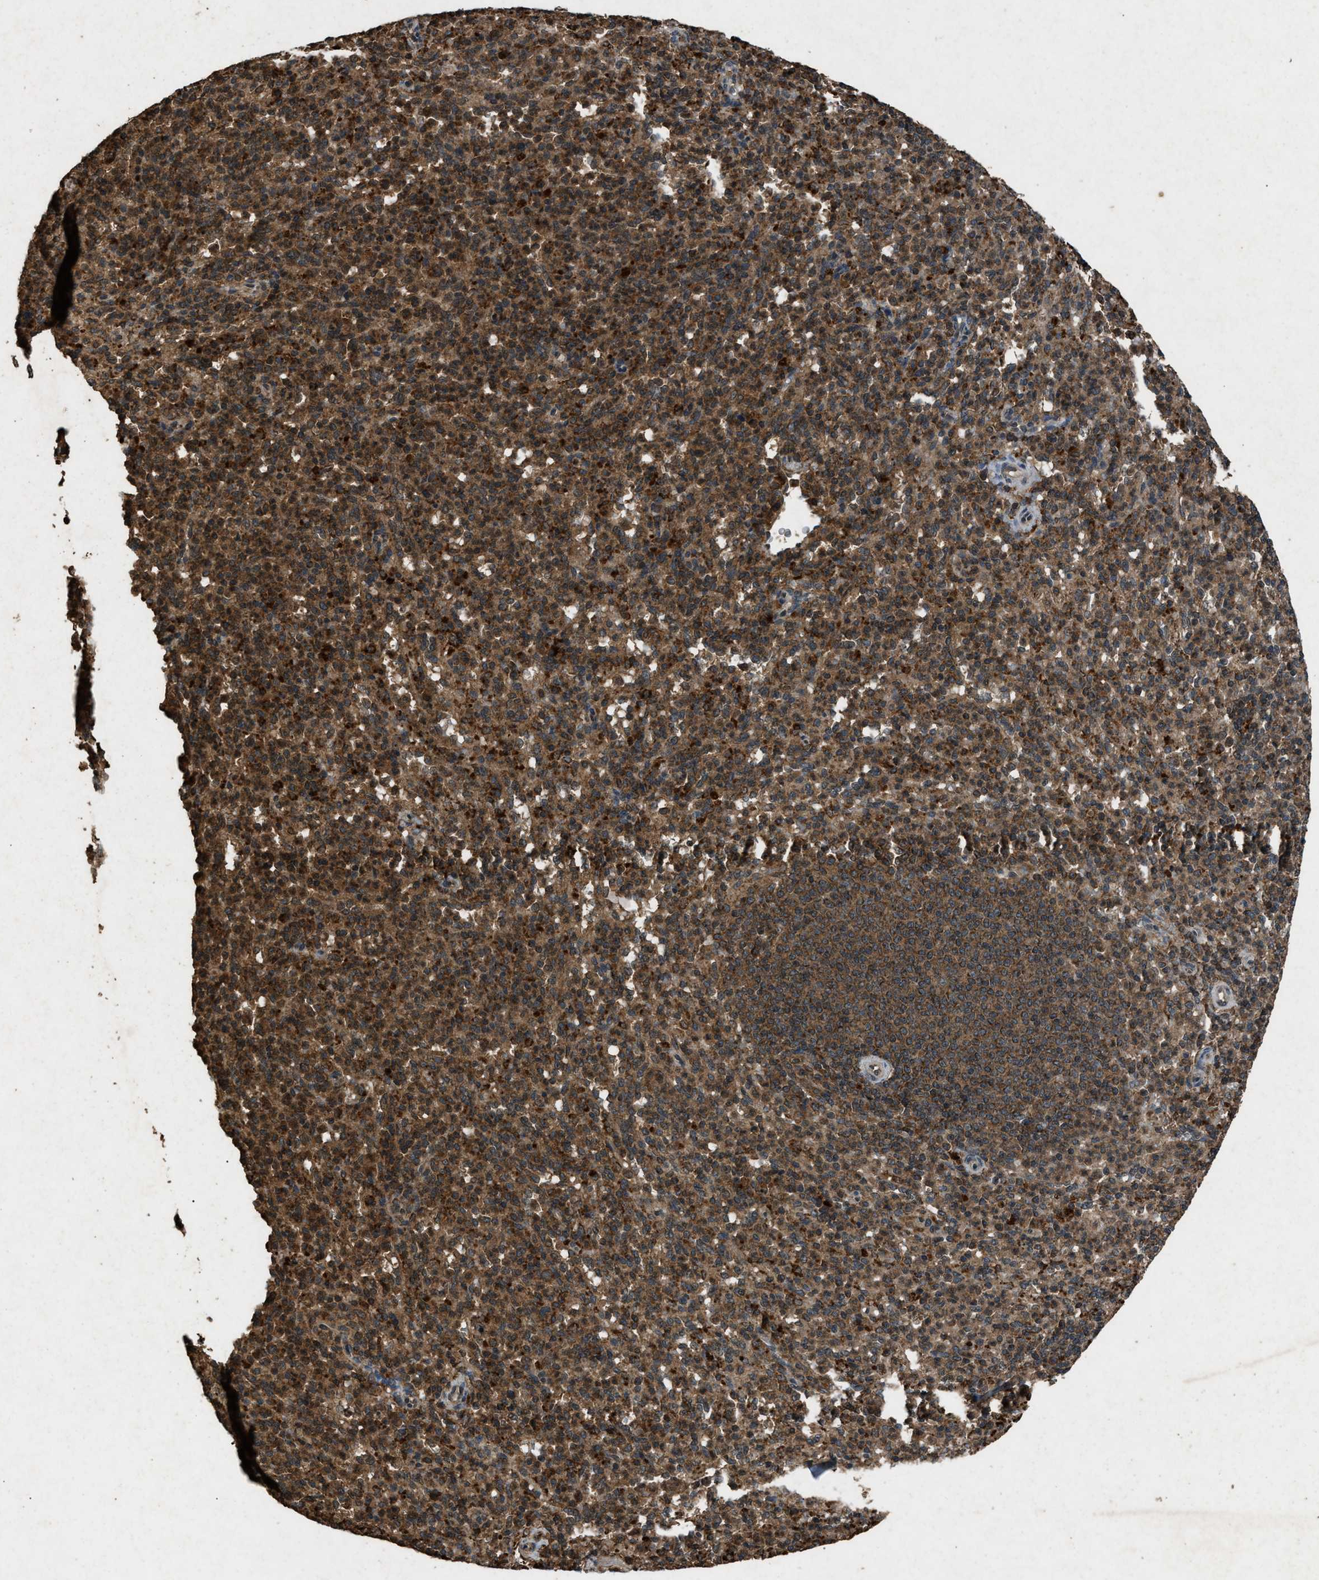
{"staining": {"intensity": "moderate", "quantity": ">75%", "location": "cytoplasmic/membranous"}, "tissue": "spleen", "cell_type": "Cells in red pulp", "image_type": "normal", "snomed": [{"axis": "morphology", "description": "Normal tissue, NOS"}, {"axis": "topography", "description": "Spleen"}], "caption": "Human spleen stained with a brown dye exhibits moderate cytoplasmic/membranous positive staining in about >75% of cells in red pulp.", "gene": "OAS1", "patient": {"sex": "male", "age": 36}}